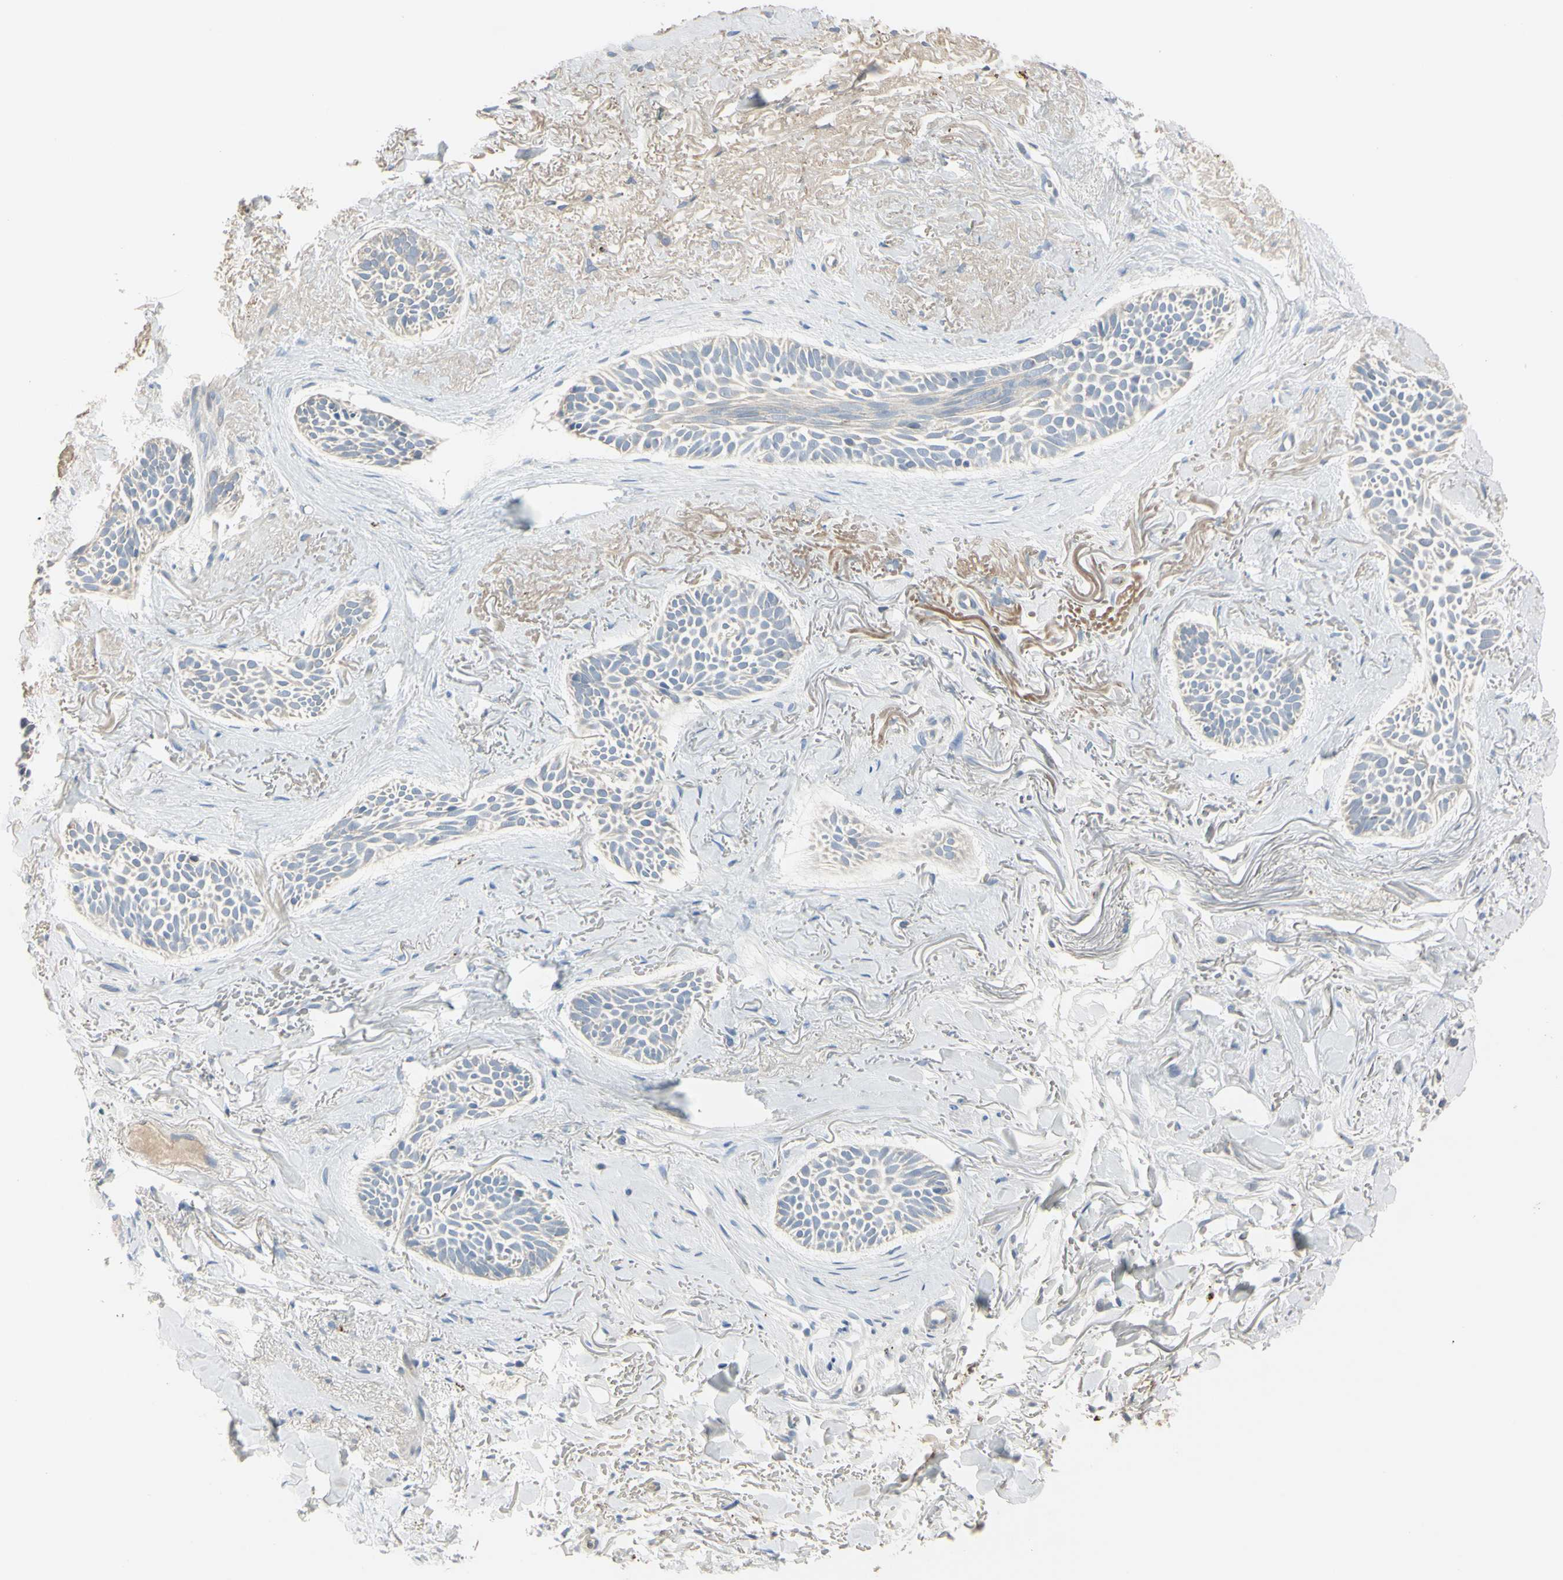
{"staining": {"intensity": "weak", "quantity": ">75%", "location": "cytoplasmic/membranous"}, "tissue": "skin cancer", "cell_type": "Tumor cells", "image_type": "cancer", "snomed": [{"axis": "morphology", "description": "Normal tissue, NOS"}, {"axis": "morphology", "description": "Basal cell carcinoma"}, {"axis": "topography", "description": "Skin"}], "caption": "This histopathology image demonstrates immunohistochemistry staining of skin cancer (basal cell carcinoma), with low weak cytoplasmic/membranous staining in about >75% of tumor cells.", "gene": "ANGPTL1", "patient": {"sex": "female", "age": 84}}